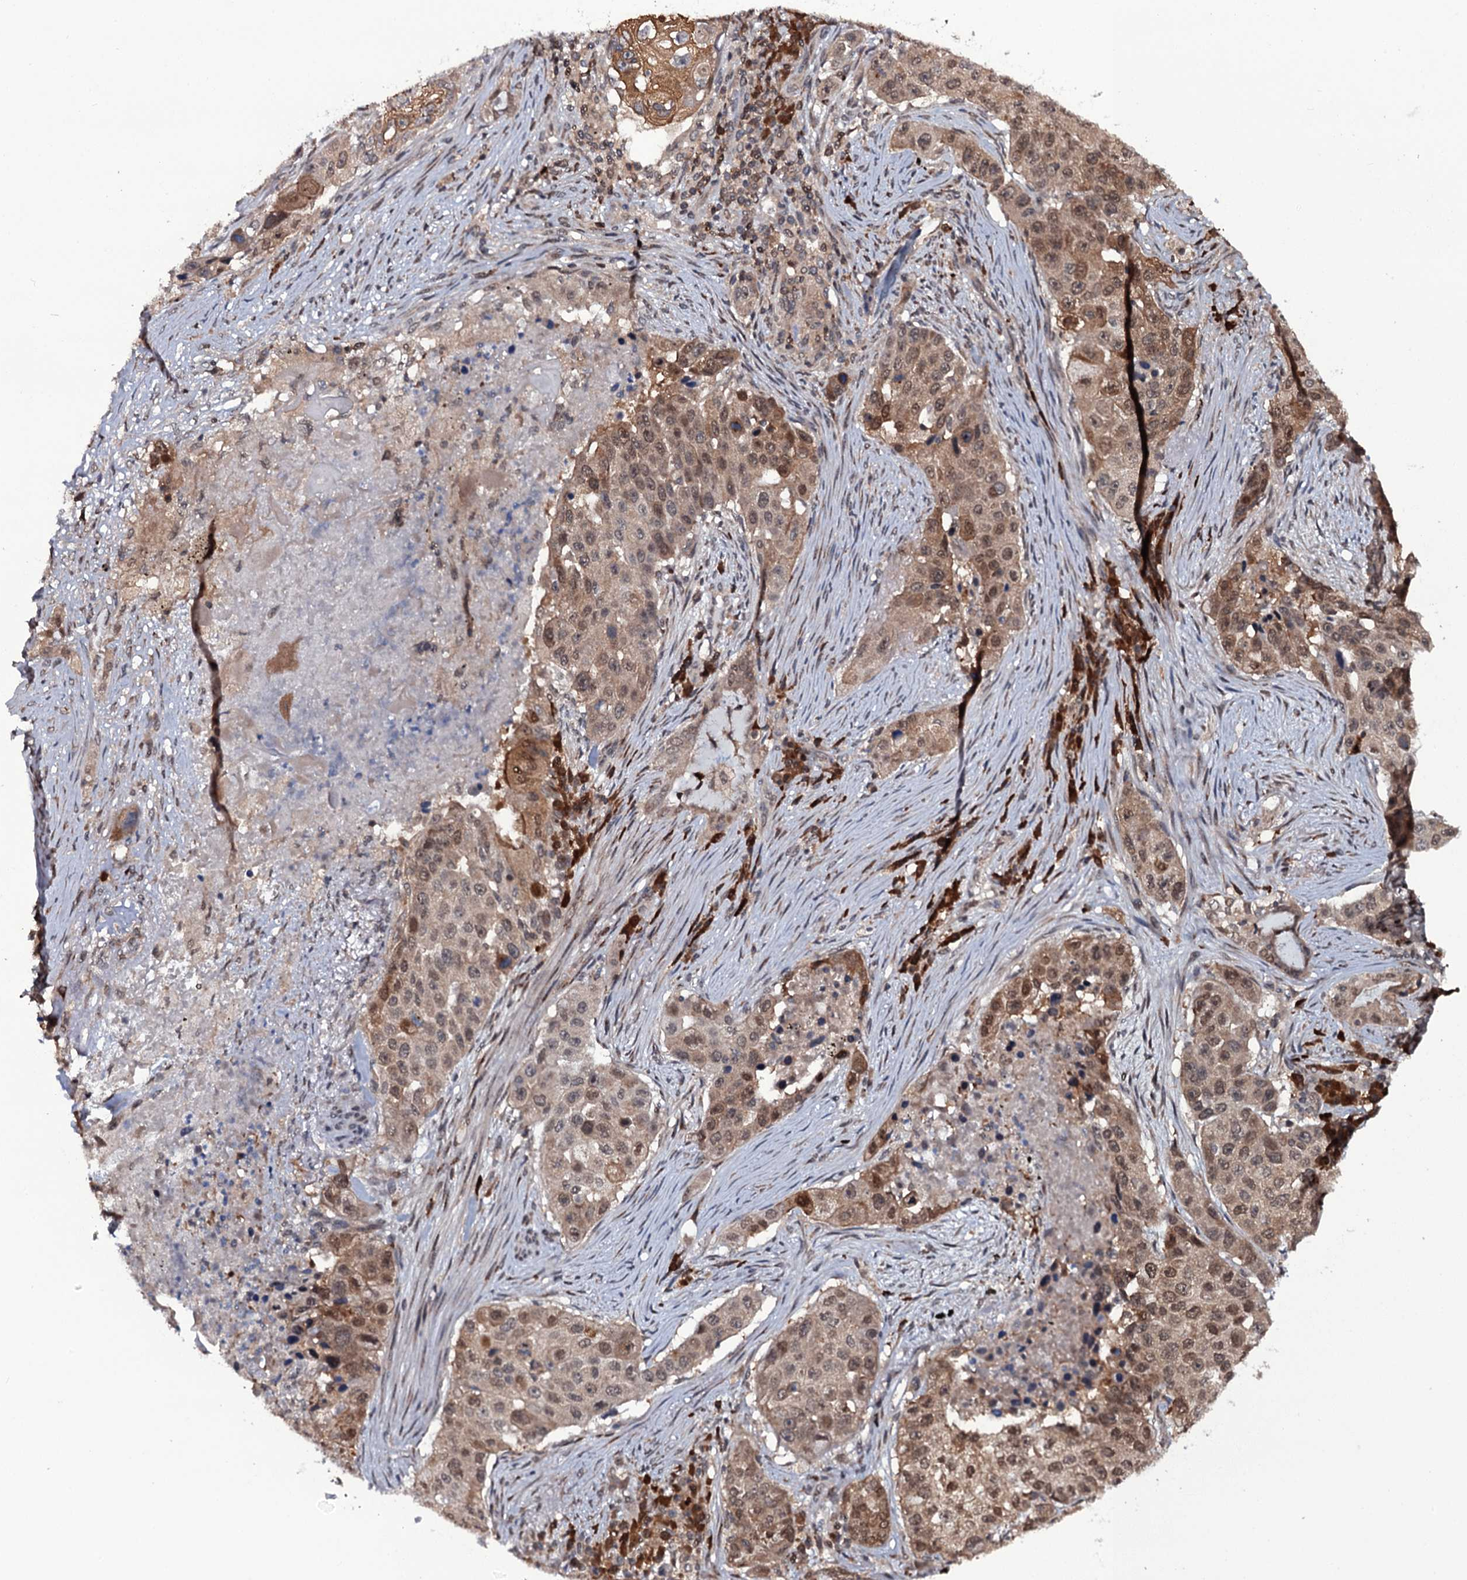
{"staining": {"intensity": "moderate", "quantity": "25%-75%", "location": "cytoplasmic/membranous,nuclear"}, "tissue": "lung cancer", "cell_type": "Tumor cells", "image_type": "cancer", "snomed": [{"axis": "morphology", "description": "Squamous cell carcinoma, NOS"}, {"axis": "topography", "description": "Lung"}], "caption": "Immunohistochemical staining of human squamous cell carcinoma (lung) demonstrates medium levels of moderate cytoplasmic/membranous and nuclear protein positivity in approximately 25%-75% of tumor cells.", "gene": "HDDC3", "patient": {"sex": "female", "age": 63}}